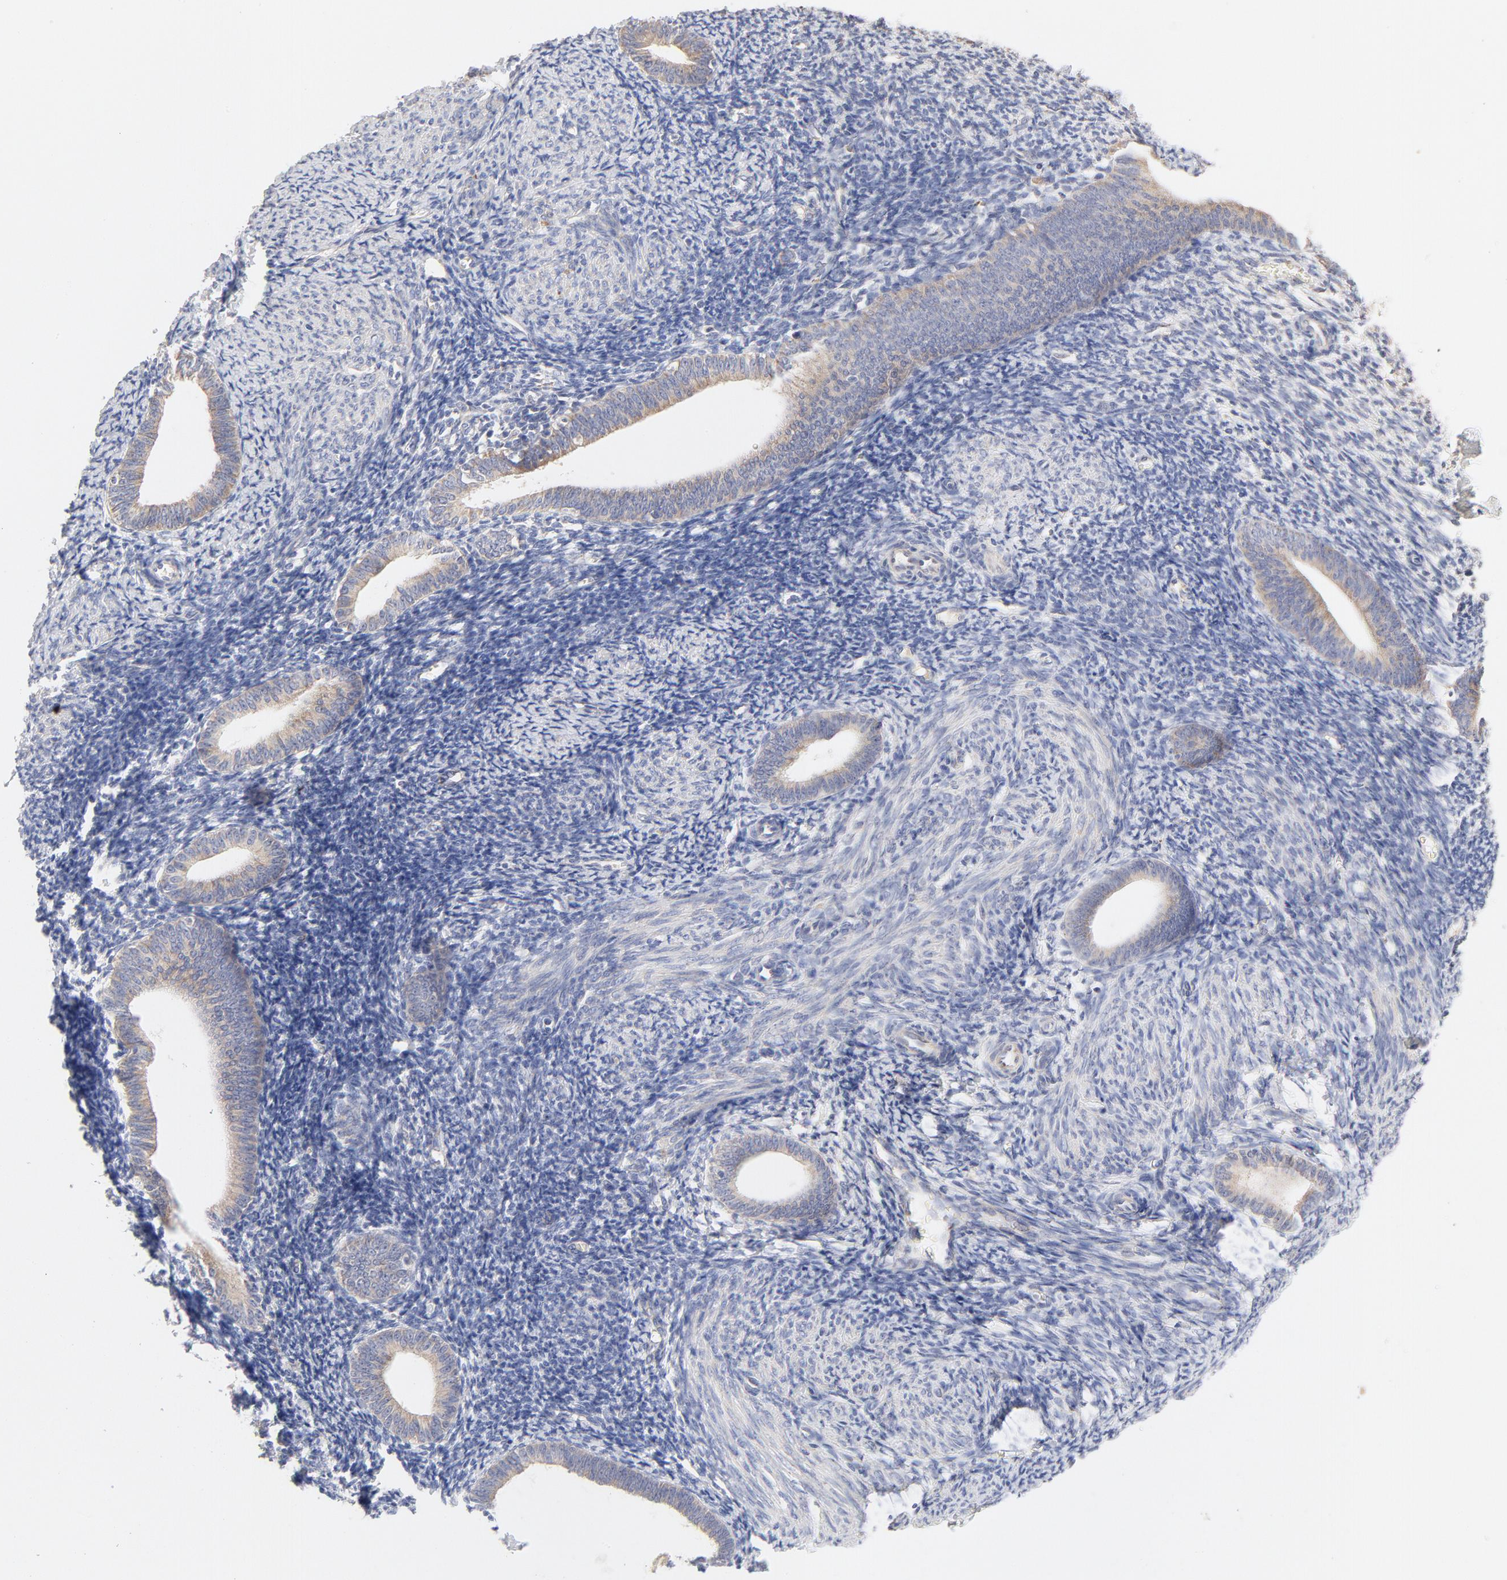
{"staining": {"intensity": "negative", "quantity": "none", "location": "none"}, "tissue": "endometrium", "cell_type": "Cells in endometrial stroma", "image_type": "normal", "snomed": [{"axis": "morphology", "description": "Normal tissue, NOS"}, {"axis": "topography", "description": "Endometrium"}], "caption": "High power microscopy image of an immunohistochemistry (IHC) photomicrograph of unremarkable endometrium, revealing no significant positivity in cells in endometrial stroma.", "gene": "MTERF2", "patient": {"sex": "female", "age": 57}}